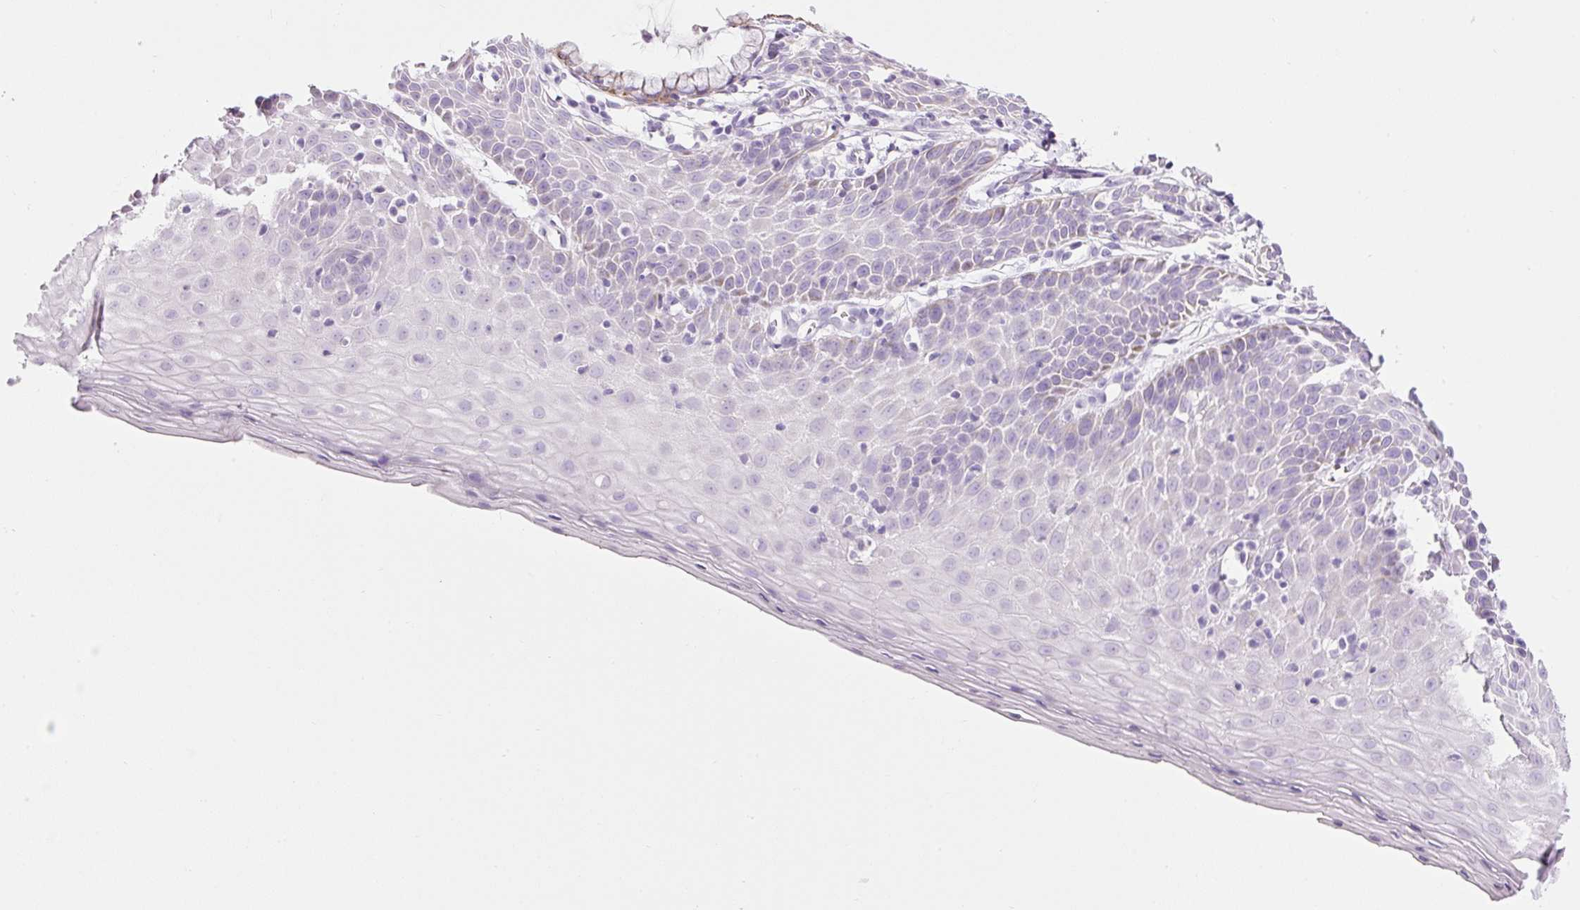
{"staining": {"intensity": "weak", "quantity": "<25%", "location": "cytoplasmic/membranous"}, "tissue": "cervix", "cell_type": "Glandular cells", "image_type": "normal", "snomed": [{"axis": "morphology", "description": "Normal tissue, NOS"}, {"axis": "topography", "description": "Cervix"}], "caption": "Glandular cells are negative for brown protein staining in normal cervix. (Stains: DAB IHC with hematoxylin counter stain, Microscopy: brightfield microscopy at high magnification).", "gene": "CARD16", "patient": {"sex": "female", "age": 36}}